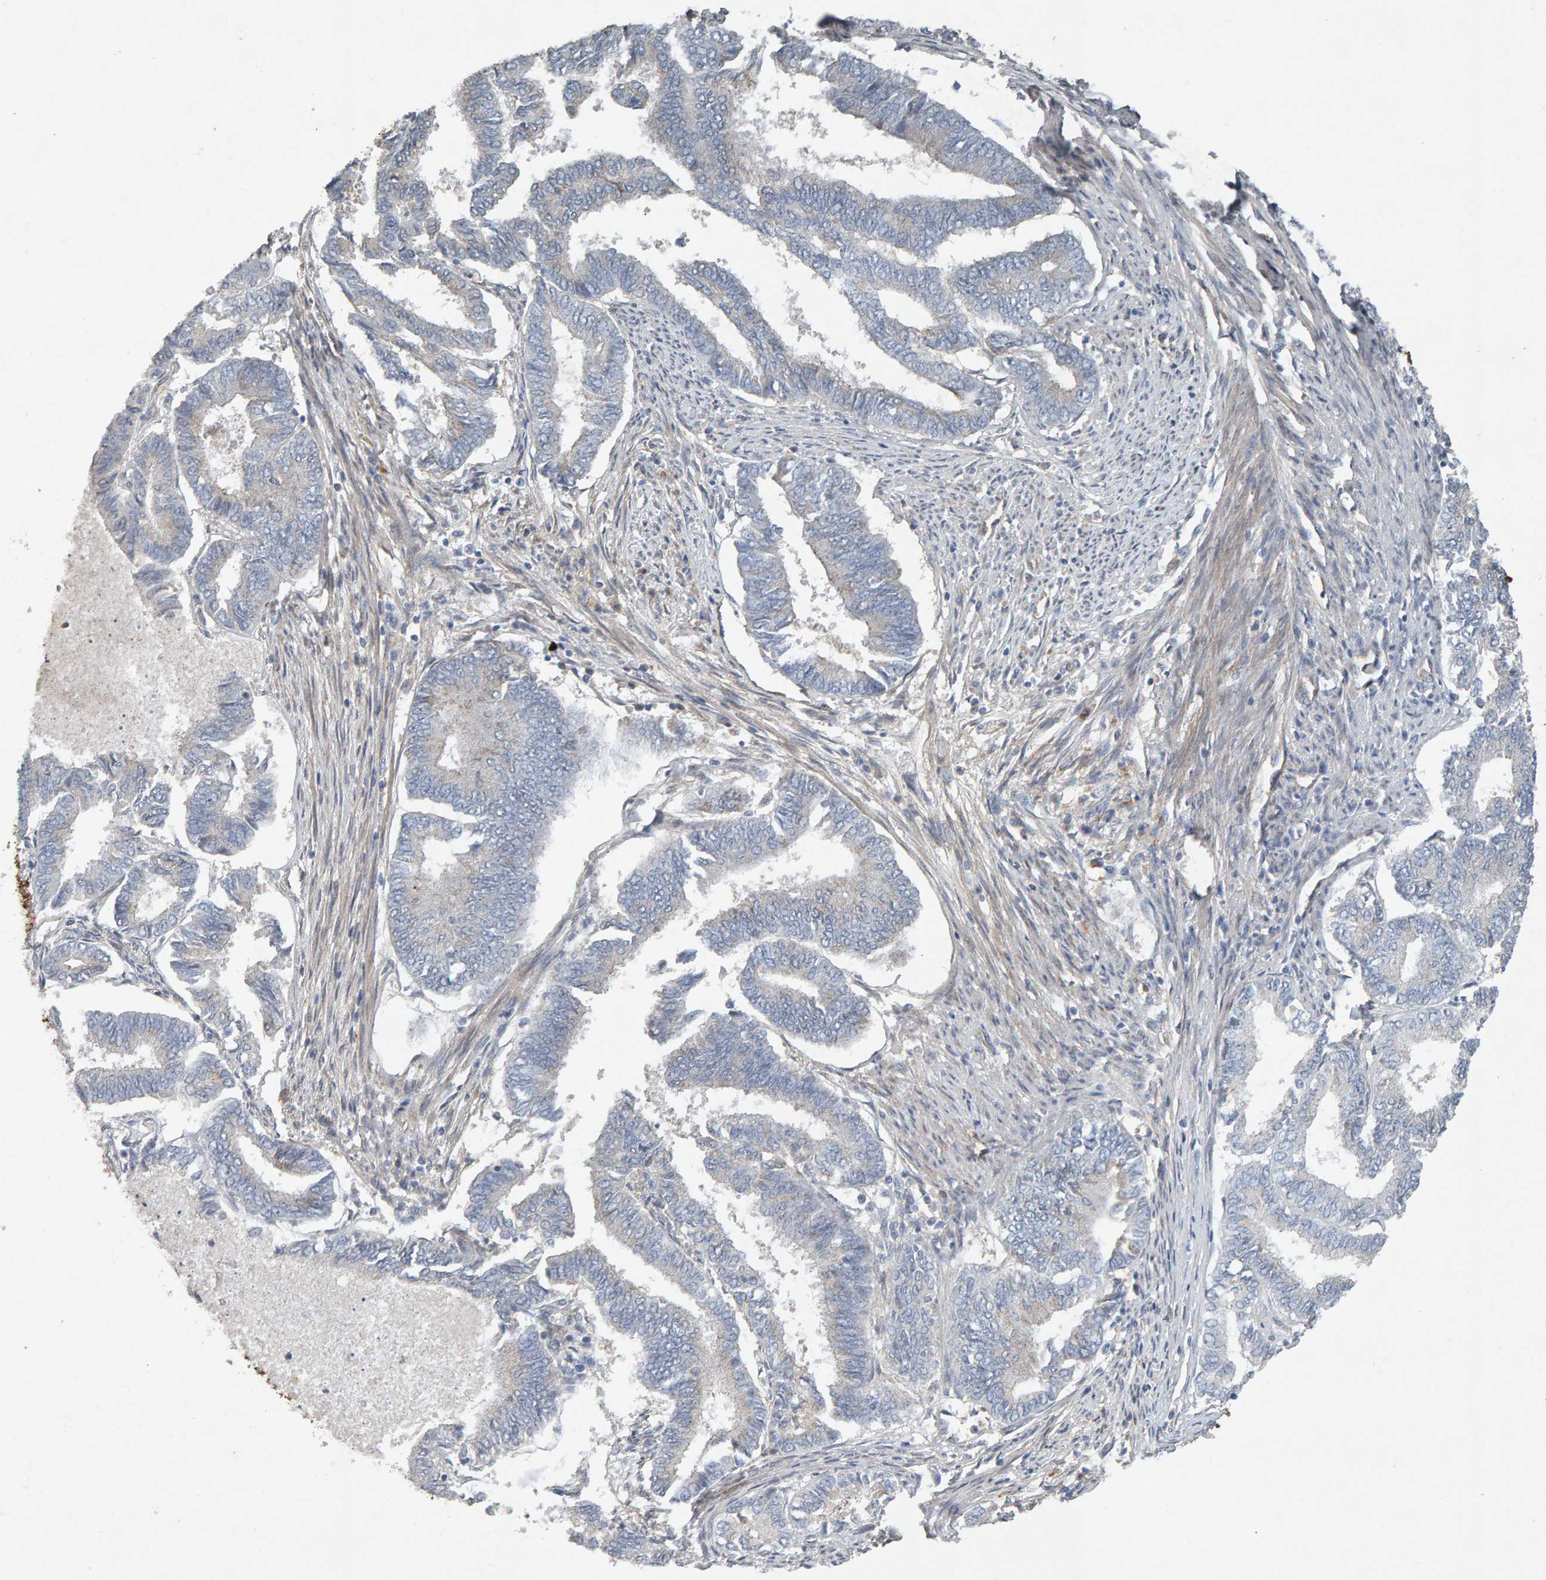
{"staining": {"intensity": "negative", "quantity": "none", "location": "none"}, "tissue": "endometrial cancer", "cell_type": "Tumor cells", "image_type": "cancer", "snomed": [{"axis": "morphology", "description": "Adenocarcinoma, NOS"}, {"axis": "topography", "description": "Endometrium"}], "caption": "This is an IHC histopathology image of human endometrial cancer (adenocarcinoma). There is no expression in tumor cells.", "gene": "PTPRM", "patient": {"sex": "female", "age": 86}}